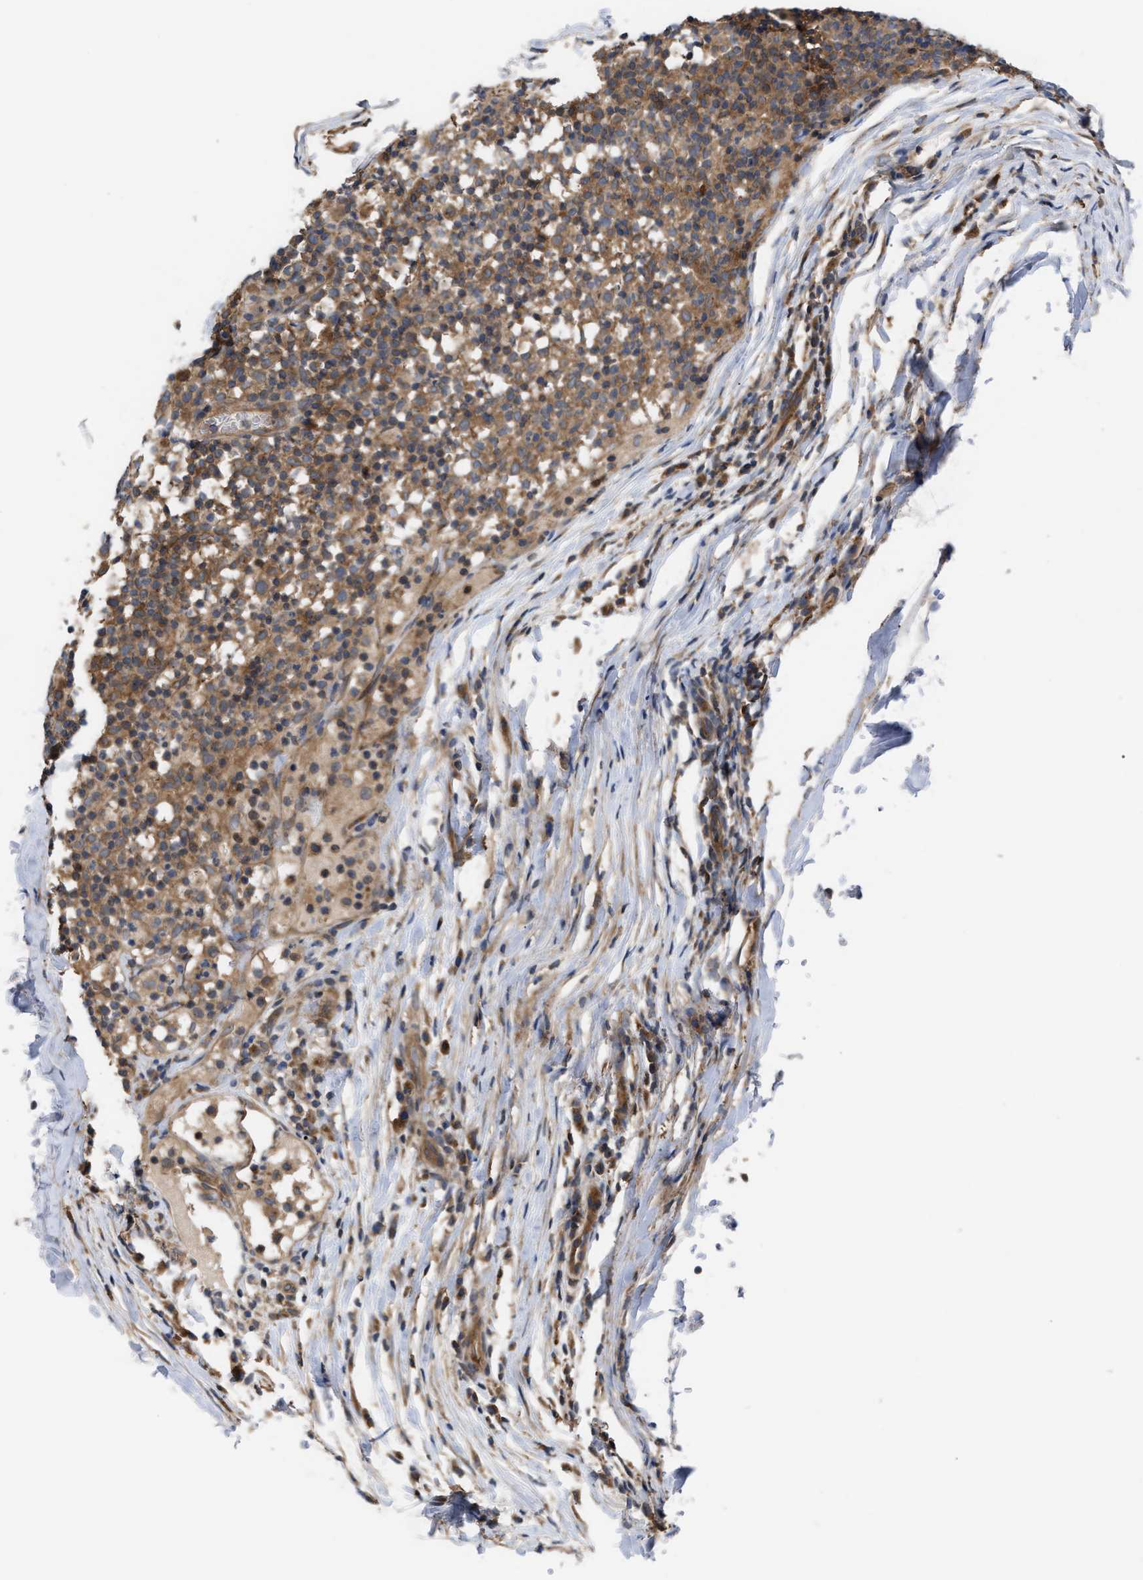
{"staining": {"intensity": "moderate", "quantity": ">75%", "location": "cytoplasmic/membranous"}, "tissue": "lymph node", "cell_type": "Germinal center cells", "image_type": "normal", "snomed": [{"axis": "morphology", "description": "Normal tissue, NOS"}, {"axis": "morphology", "description": "Inflammation, NOS"}, {"axis": "topography", "description": "Lymph node"}], "caption": "There is medium levels of moderate cytoplasmic/membranous positivity in germinal center cells of normal lymph node, as demonstrated by immunohistochemical staining (brown color).", "gene": "LAPTM4B", "patient": {"sex": "male", "age": 55}}